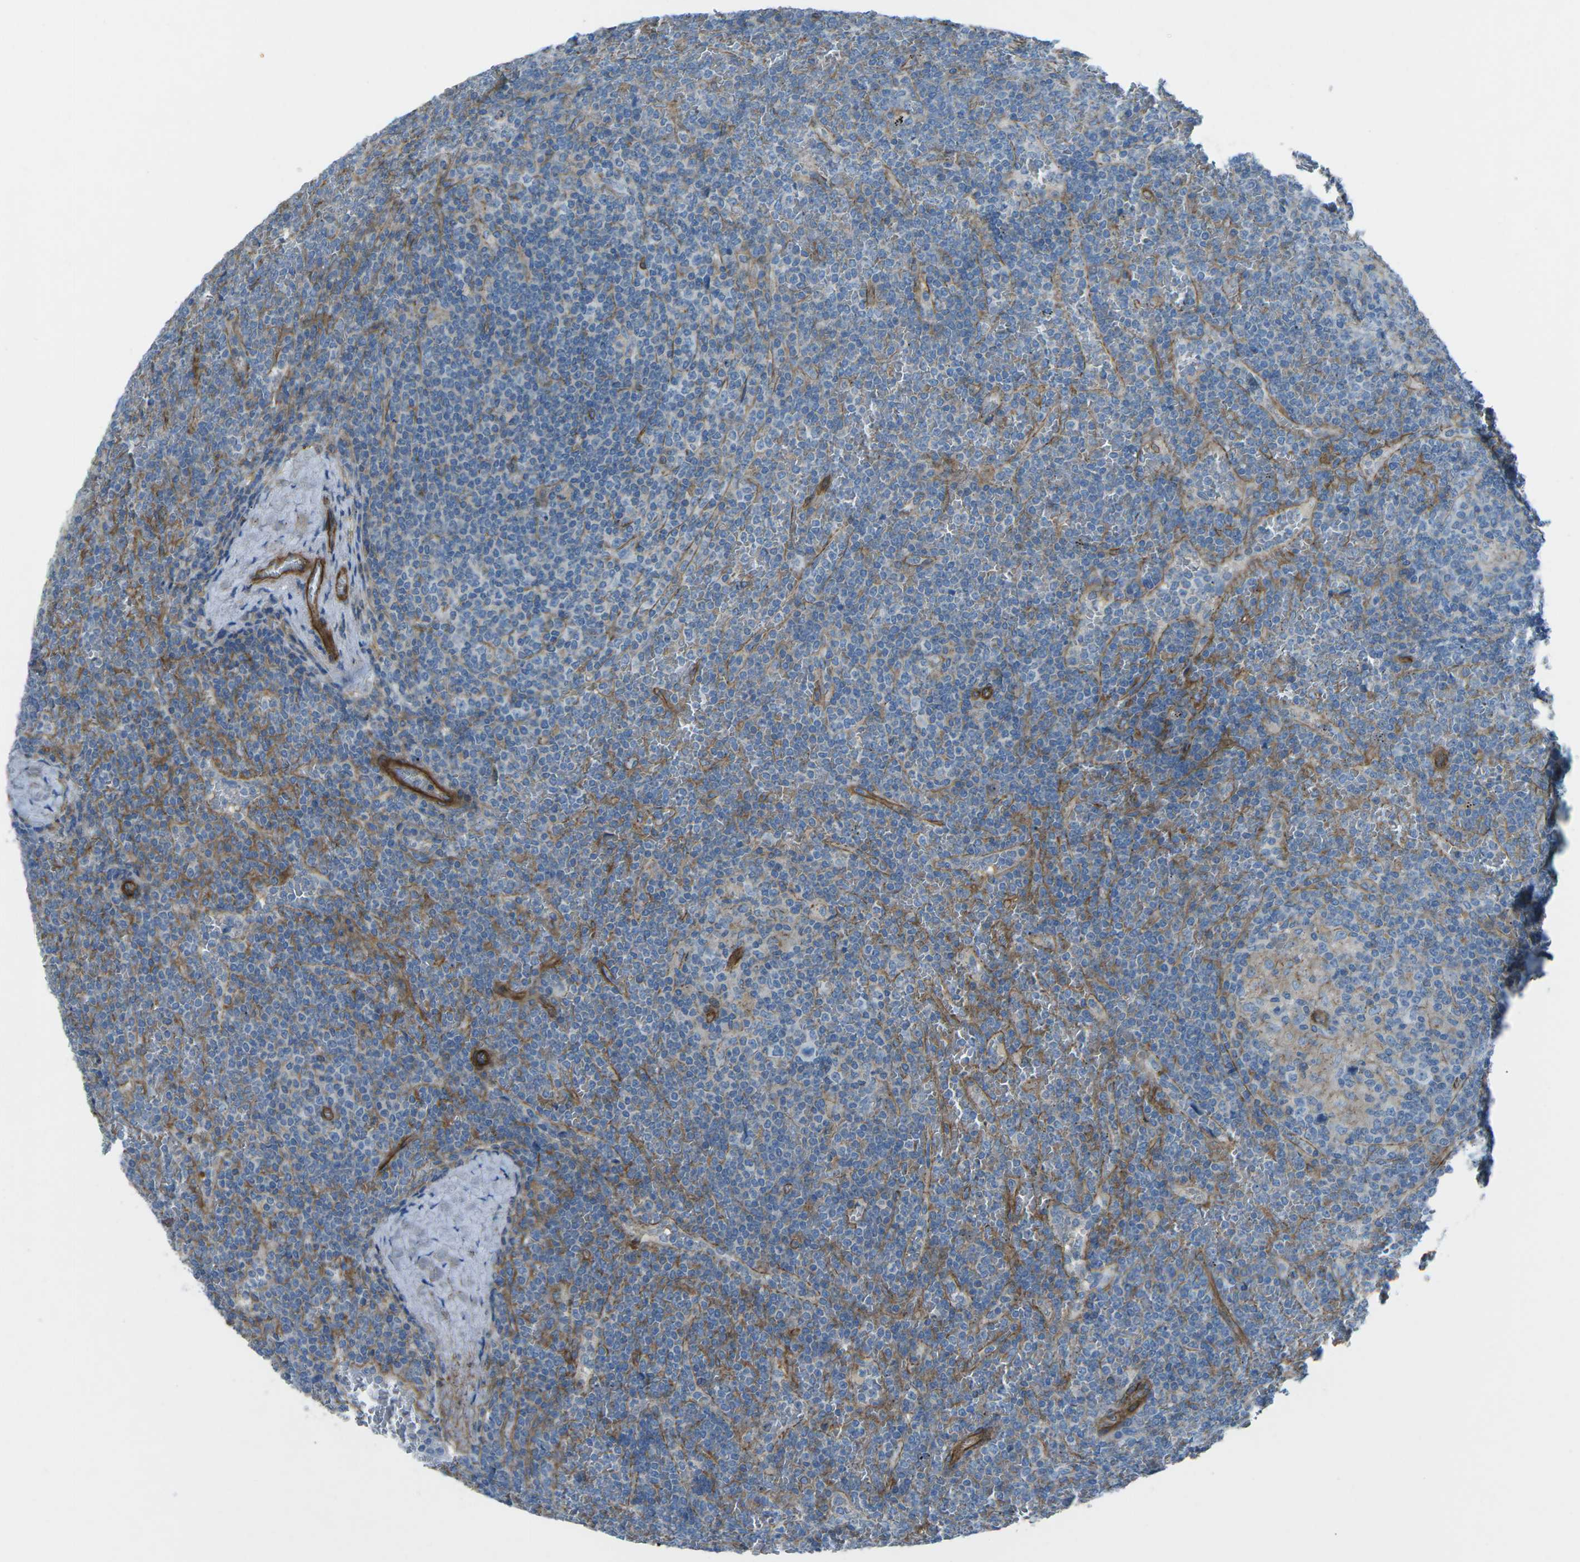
{"staining": {"intensity": "negative", "quantity": "none", "location": "none"}, "tissue": "lymphoma", "cell_type": "Tumor cells", "image_type": "cancer", "snomed": [{"axis": "morphology", "description": "Malignant lymphoma, non-Hodgkin's type, Low grade"}, {"axis": "topography", "description": "Spleen"}], "caption": "This photomicrograph is of malignant lymphoma, non-Hodgkin's type (low-grade) stained with immunohistochemistry (IHC) to label a protein in brown with the nuclei are counter-stained blue. There is no positivity in tumor cells.", "gene": "UTRN", "patient": {"sex": "female", "age": 19}}